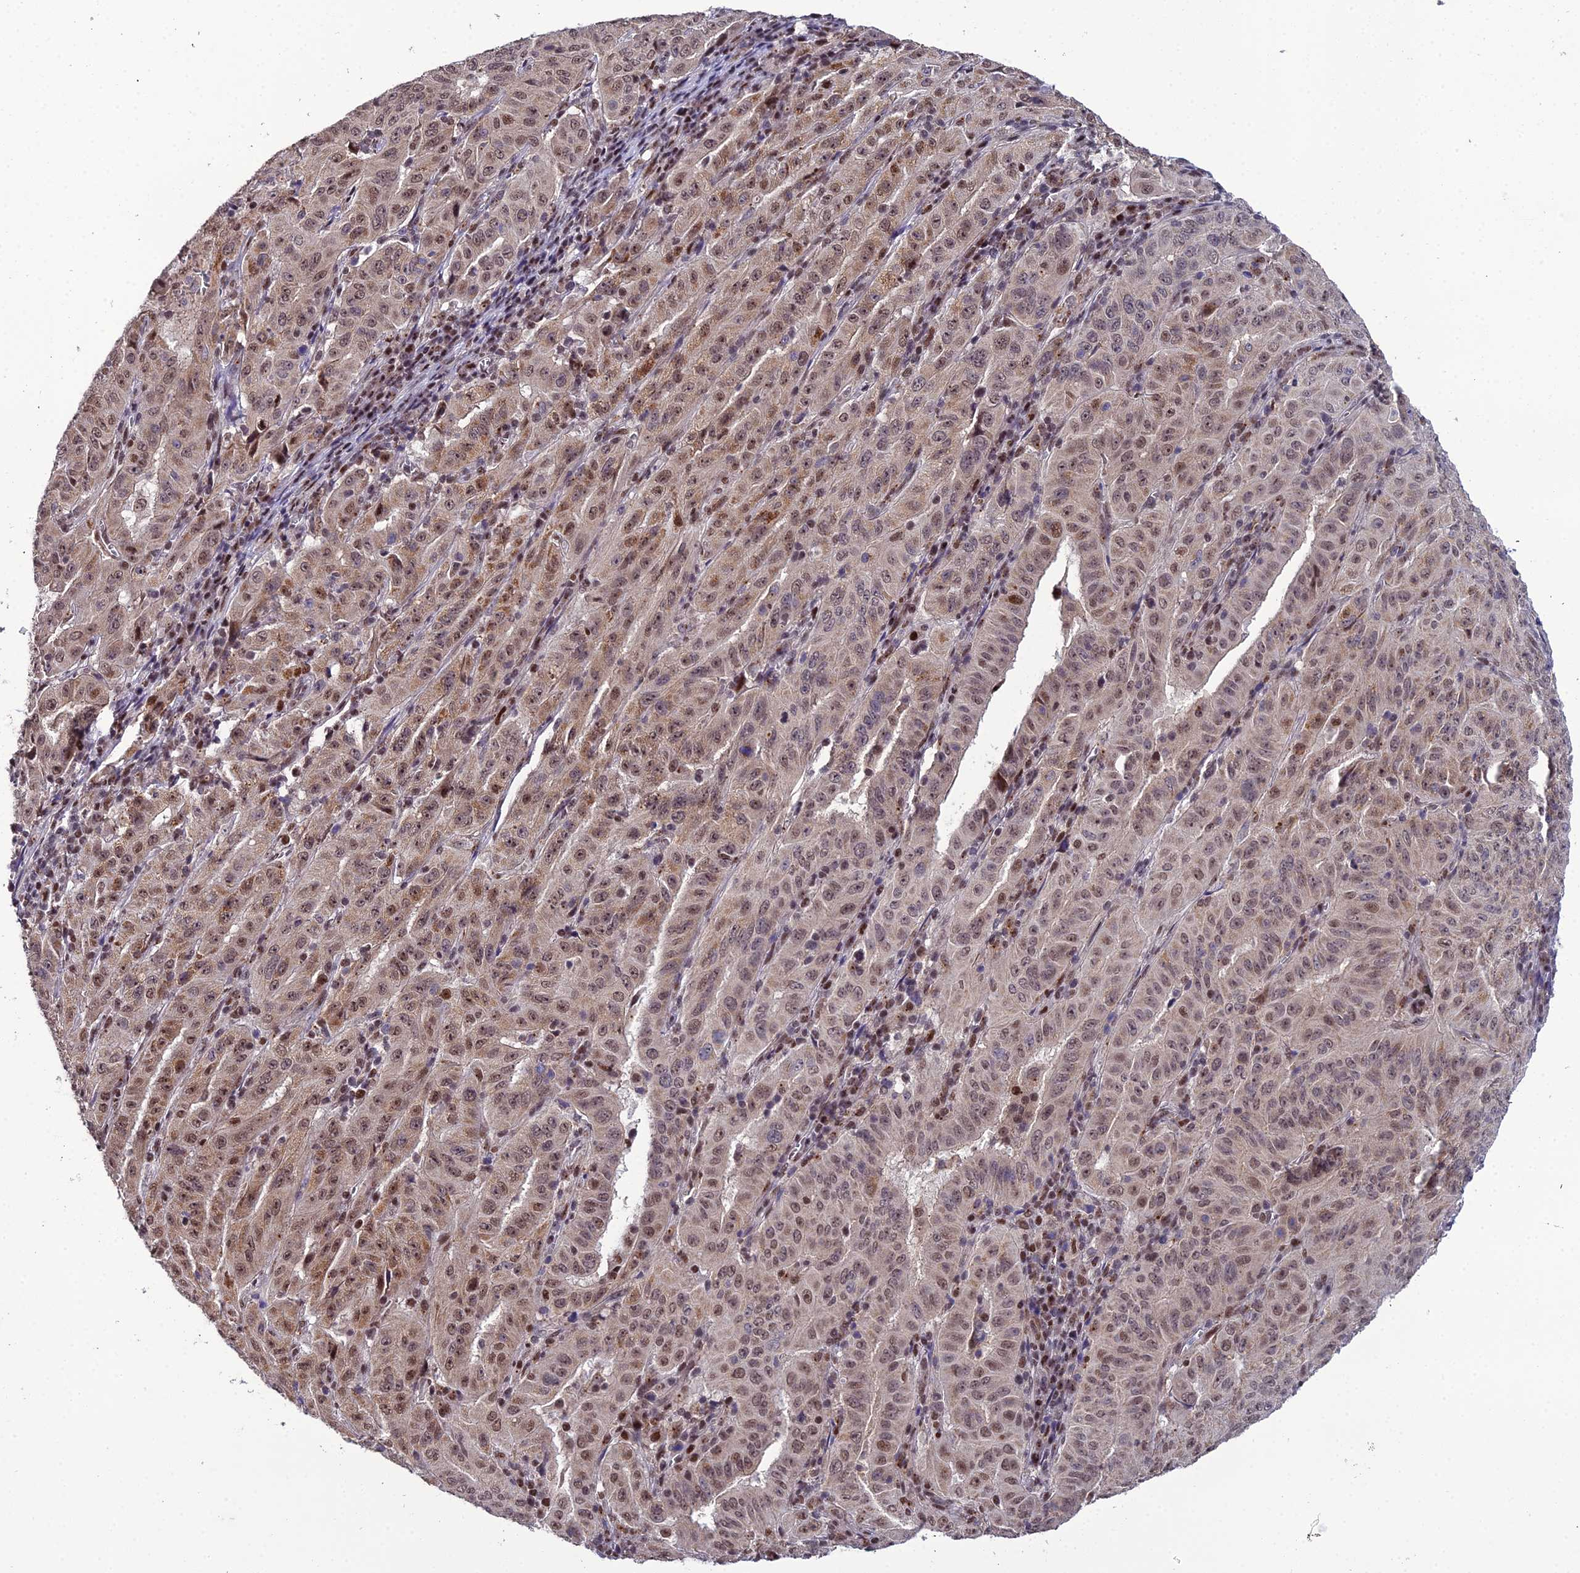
{"staining": {"intensity": "moderate", "quantity": ">75%", "location": "nuclear"}, "tissue": "pancreatic cancer", "cell_type": "Tumor cells", "image_type": "cancer", "snomed": [{"axis": "morphology", "description": "Adenocarcinoma, NOS"}, {"axis": "topography", "description": "Pancreas"}], "caption": "This is an image of immunohistochemistry (IHC) staining of pancreatic cancer (adenocarcinoma), which shows moderate positivity in the nuclear of tumor cells.", "gene": "ARL2", "patient": {"sex": "male", "age": 63}}